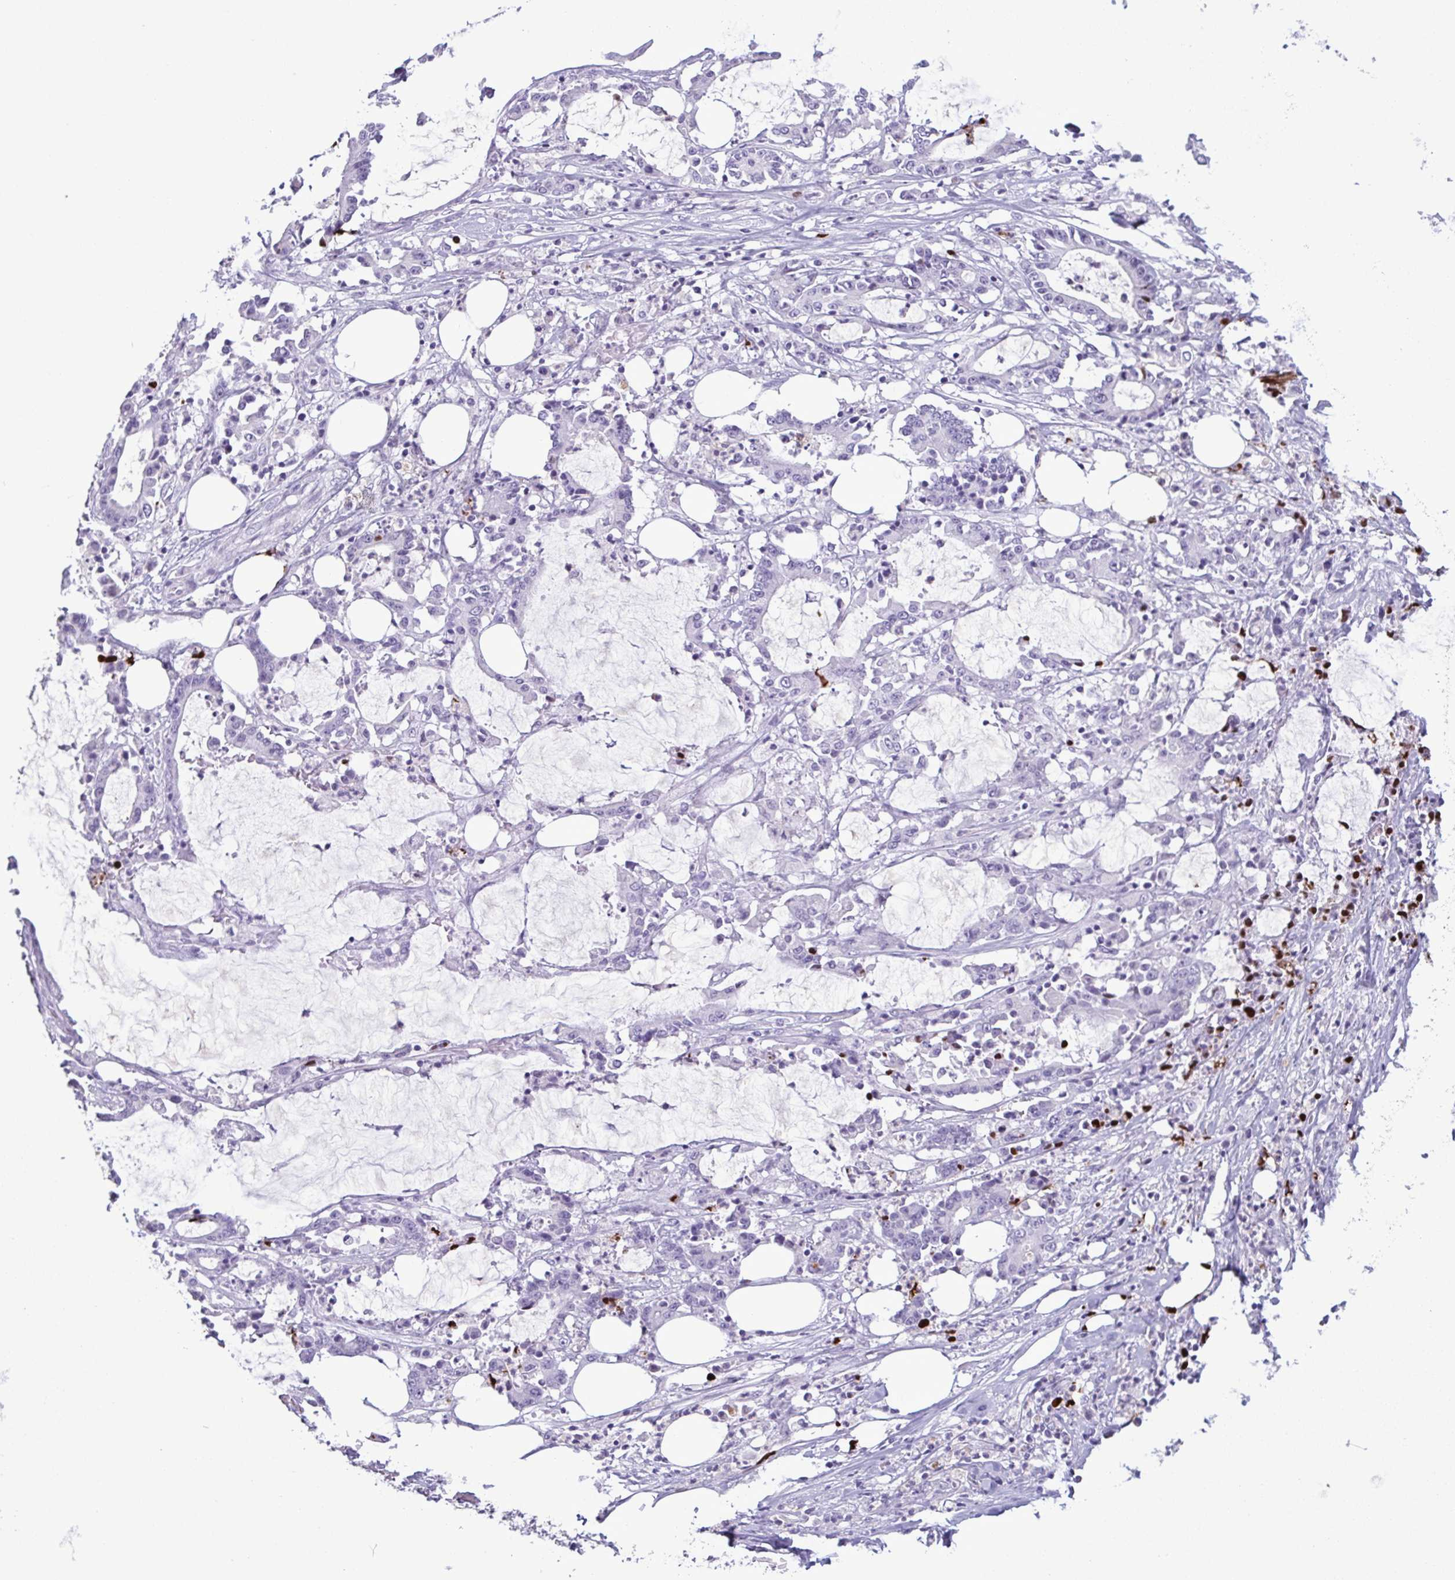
{"staining": {"intensity": "negative", "quantity": "none", "location": "none"}, "tissue": "stomach cancer", "cell_type": "Tumor cells", "image_type": "cancer", "snomed": [{"axis": "morphology", "description": "Adenocarcinoma, NOS"}, {"axis": "topography", "description": "Stomach, upper"}], "caption": "Immunohistochemistry of human stomach adenocarcinoma demonstrates no expression in tumor cells.", "gene": "LTF", "patient": {"sex": "male", "age": 68}}